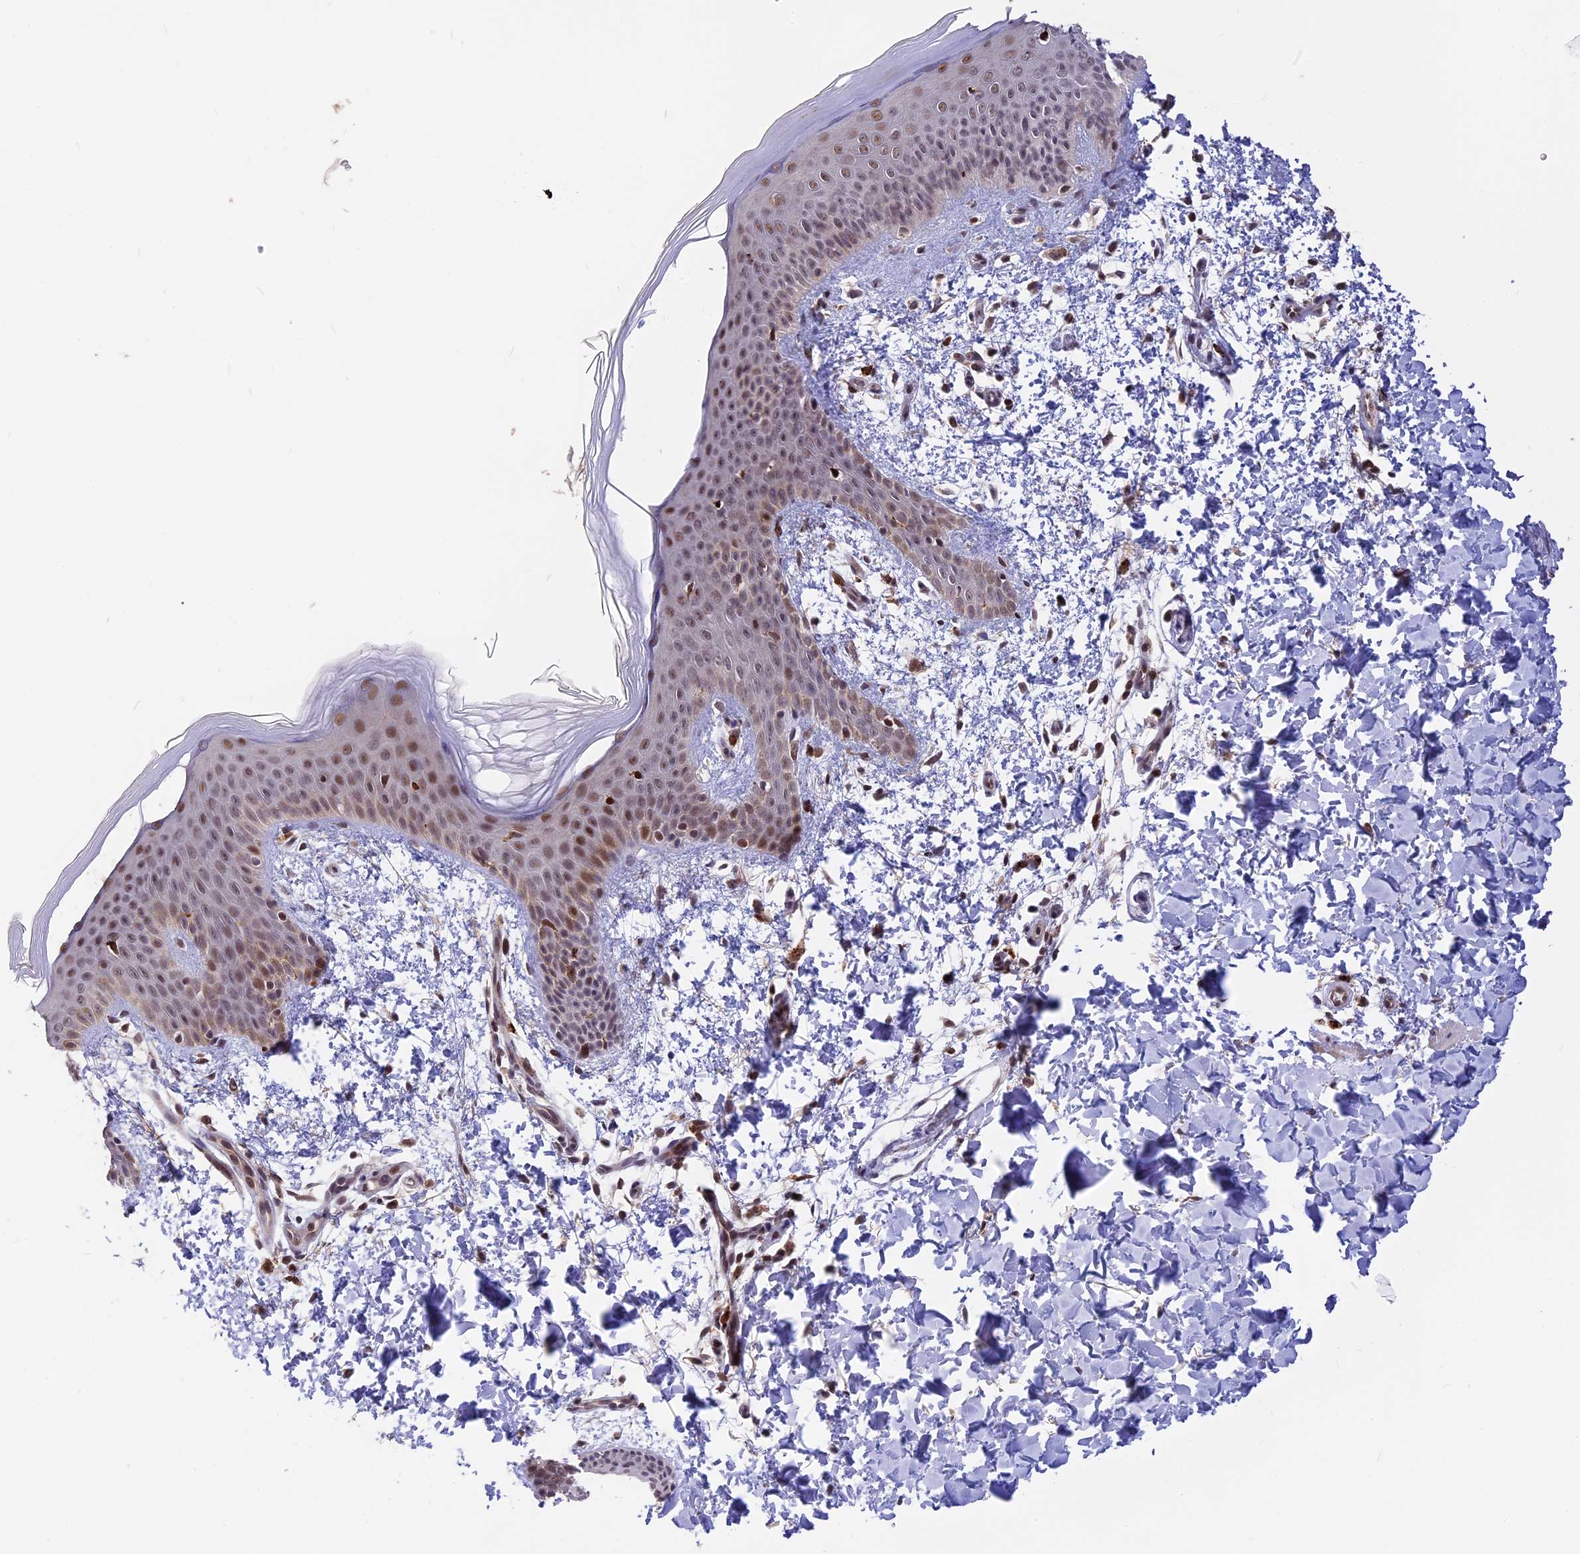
{"staining": {"intensity": "moderate", "quantity": ">75%", "location": "nuclear"}, "tissue": "skin", "cell_type": "Fibroblasts", "image_type": "normal", "snomed": [{"axis": "morphology", "description": "Normal tissue, NOS"}, {"axis": "topography", "description": "Skin"}], "caption": "Immunohistochemical staining of normal skin demonstrates medium levels of moderate nuclear staining in about >75% of fibroblasts. (DAB IHC, brown staining for protein, blue staining for nuclei).", "gene": "POLR2C", "patient": {"sex": "male", "age": 36}}